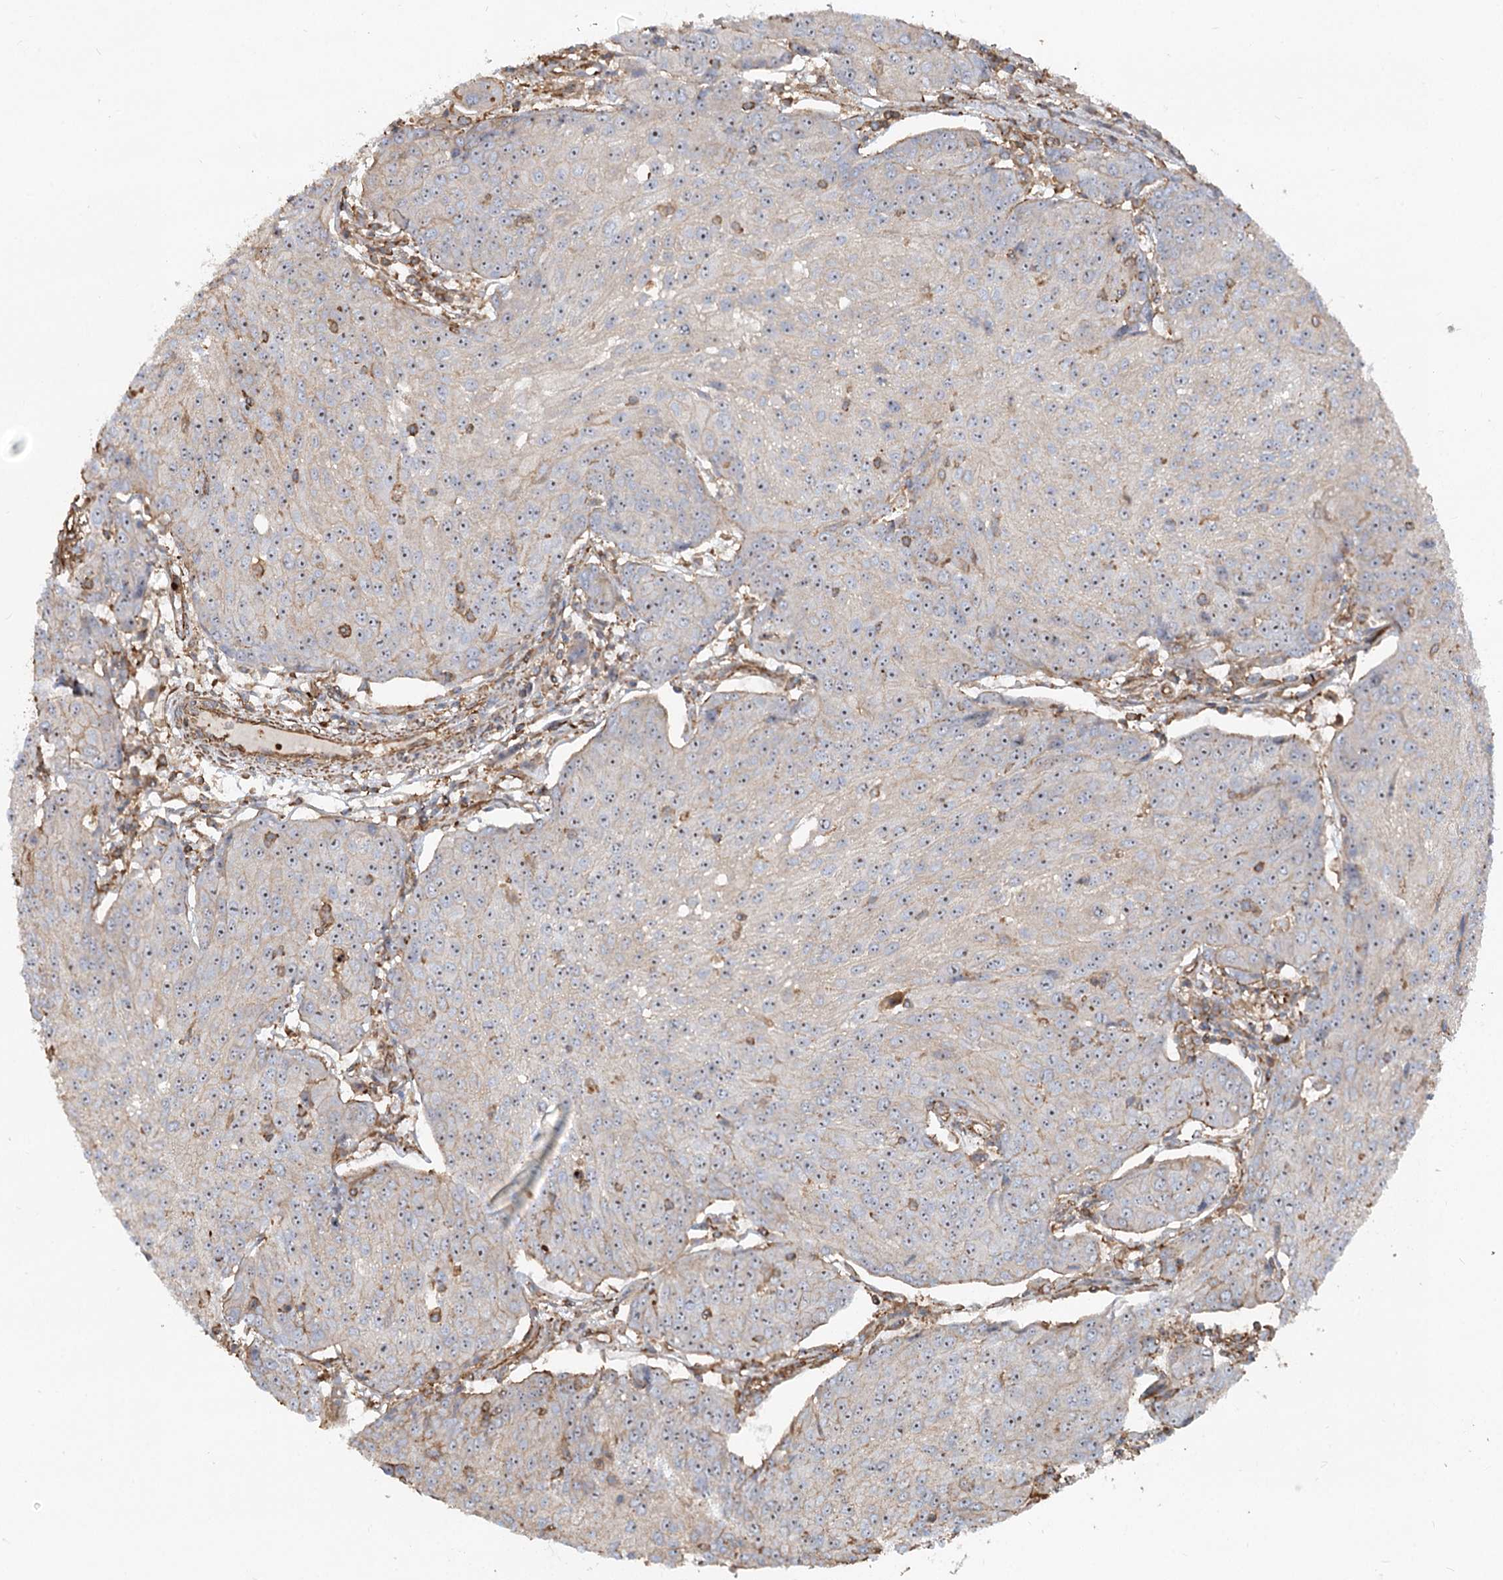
{"staining": {"intensity": "weak", "quantity": "<25%", "location": "nuclear"}, "tissue": "urothelial cancer", "cell_type": "Tumor cells", "image_type": "cancer", "snomed": [{"axis": "morphology", "description": "Urothelial carcinoma, High grade"}, {"axis": "topography", "description": "Urinary bladder"}], "caption": "Tumor cells show no significant protein positivity in urothelial carcinoma (high-grade).", "gene": "WDR36", "patient": {"sex": "female", "age": 85}}